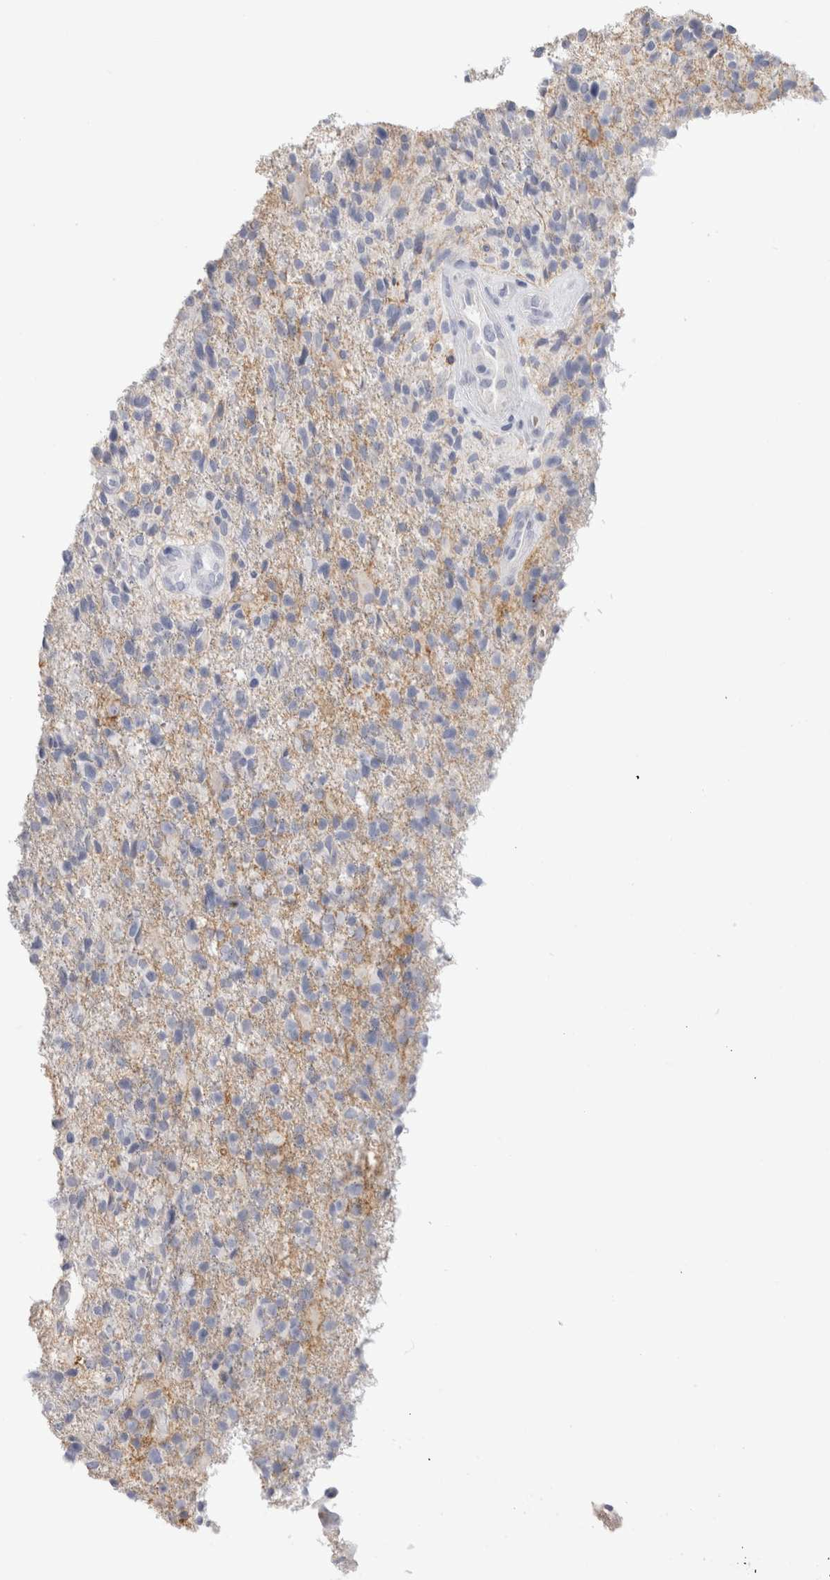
{"staining": {"intensity": "negative", "quantity": "none", "location": "none"}, "tissue": "glioma", "cell_type": "Tumor cells", "image_type": "cancer", "snomed": [{"axis": "morphology", "description": "Glioma, malignant, High grade"}, {"axis": "topography", "description": "Brain"}], "caption": "Tumor cells show no significant expression in glioma. The staining is performed using DAB (3,3'-diaminobenzidine) brown chromogen with nuclei counter-stained in using hematoxylin.", "gene": "CD38", "patient": {"sex": "male", "age": 72}}